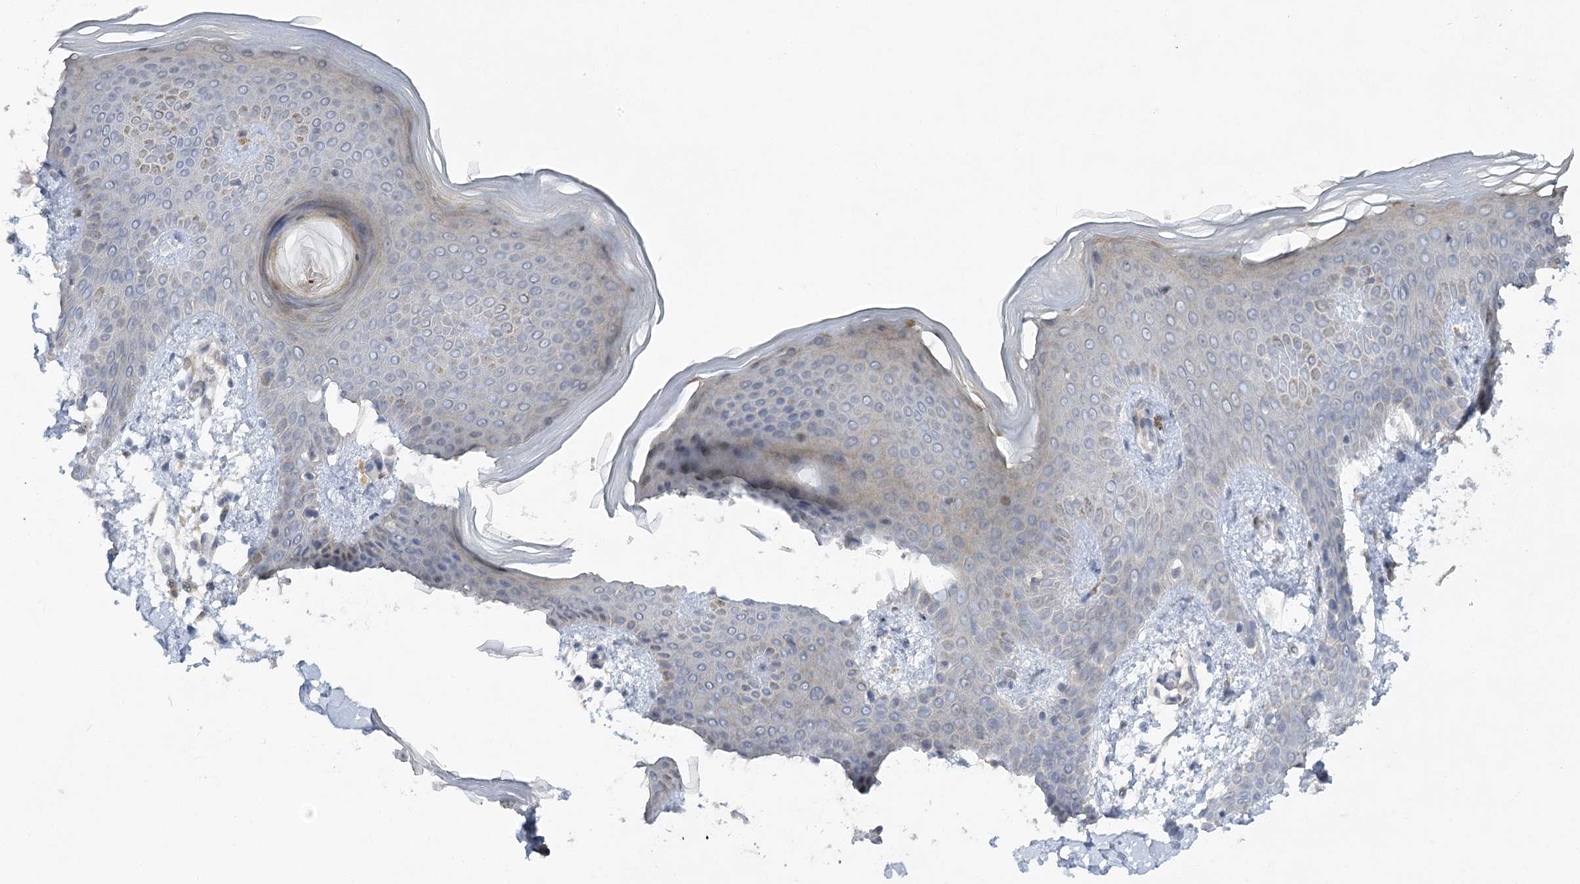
{"staining": {"intensity": "negative", "quantity": "none", "location": "none"}, "tissue": "skin", "cell_type": "Fibroblasts", "image_type": "normal", "snomed": [{"axis": "morphology", "description": "Normal tissue, NOS"}, {"axis": "topography", "description": "Skin"}], "caption": "The histopathology image displays no significant staining in fibroblasts of skin.", "gene": "TRAF3IP1", "patient": {"sex": "male", "age": 36}}